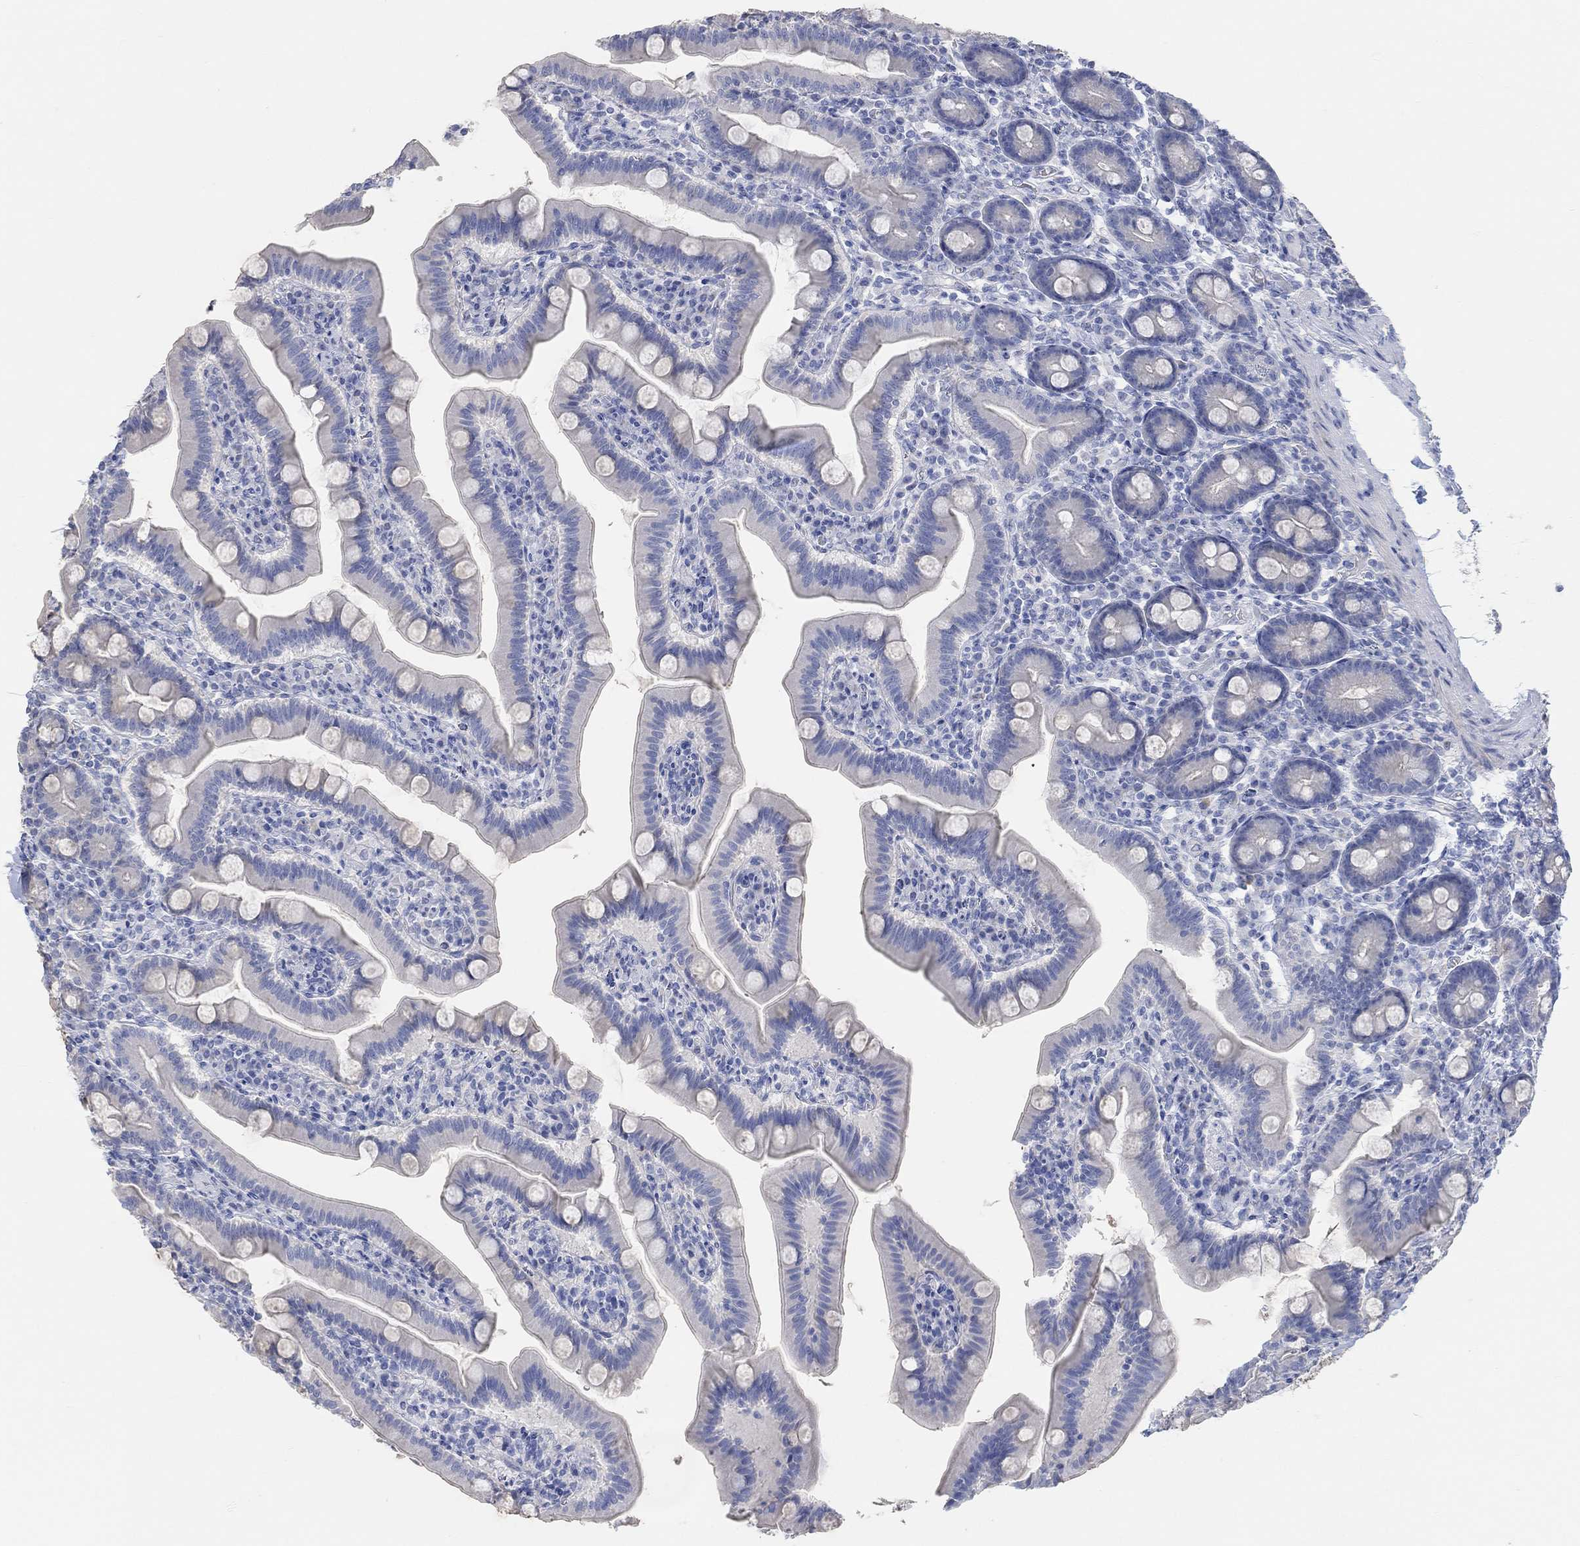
{"staining": {"intensity": "negative", "quantity": "none", "location": "none"}, "tissue": "small intestine", "cell_type": "Glandular cells", "image_type": "normal", "snomed": [{"axis": "morphology", "description": "Normal tissue, NOS"}, {"axis": "topography", "description": "Small intestine"}], "caption": "Small intestine was stained to show a protein in brown. There is no significant expression in glandular cells.", "gene": "NLRP14", "patient": {"sex": "male", "age": 66}}